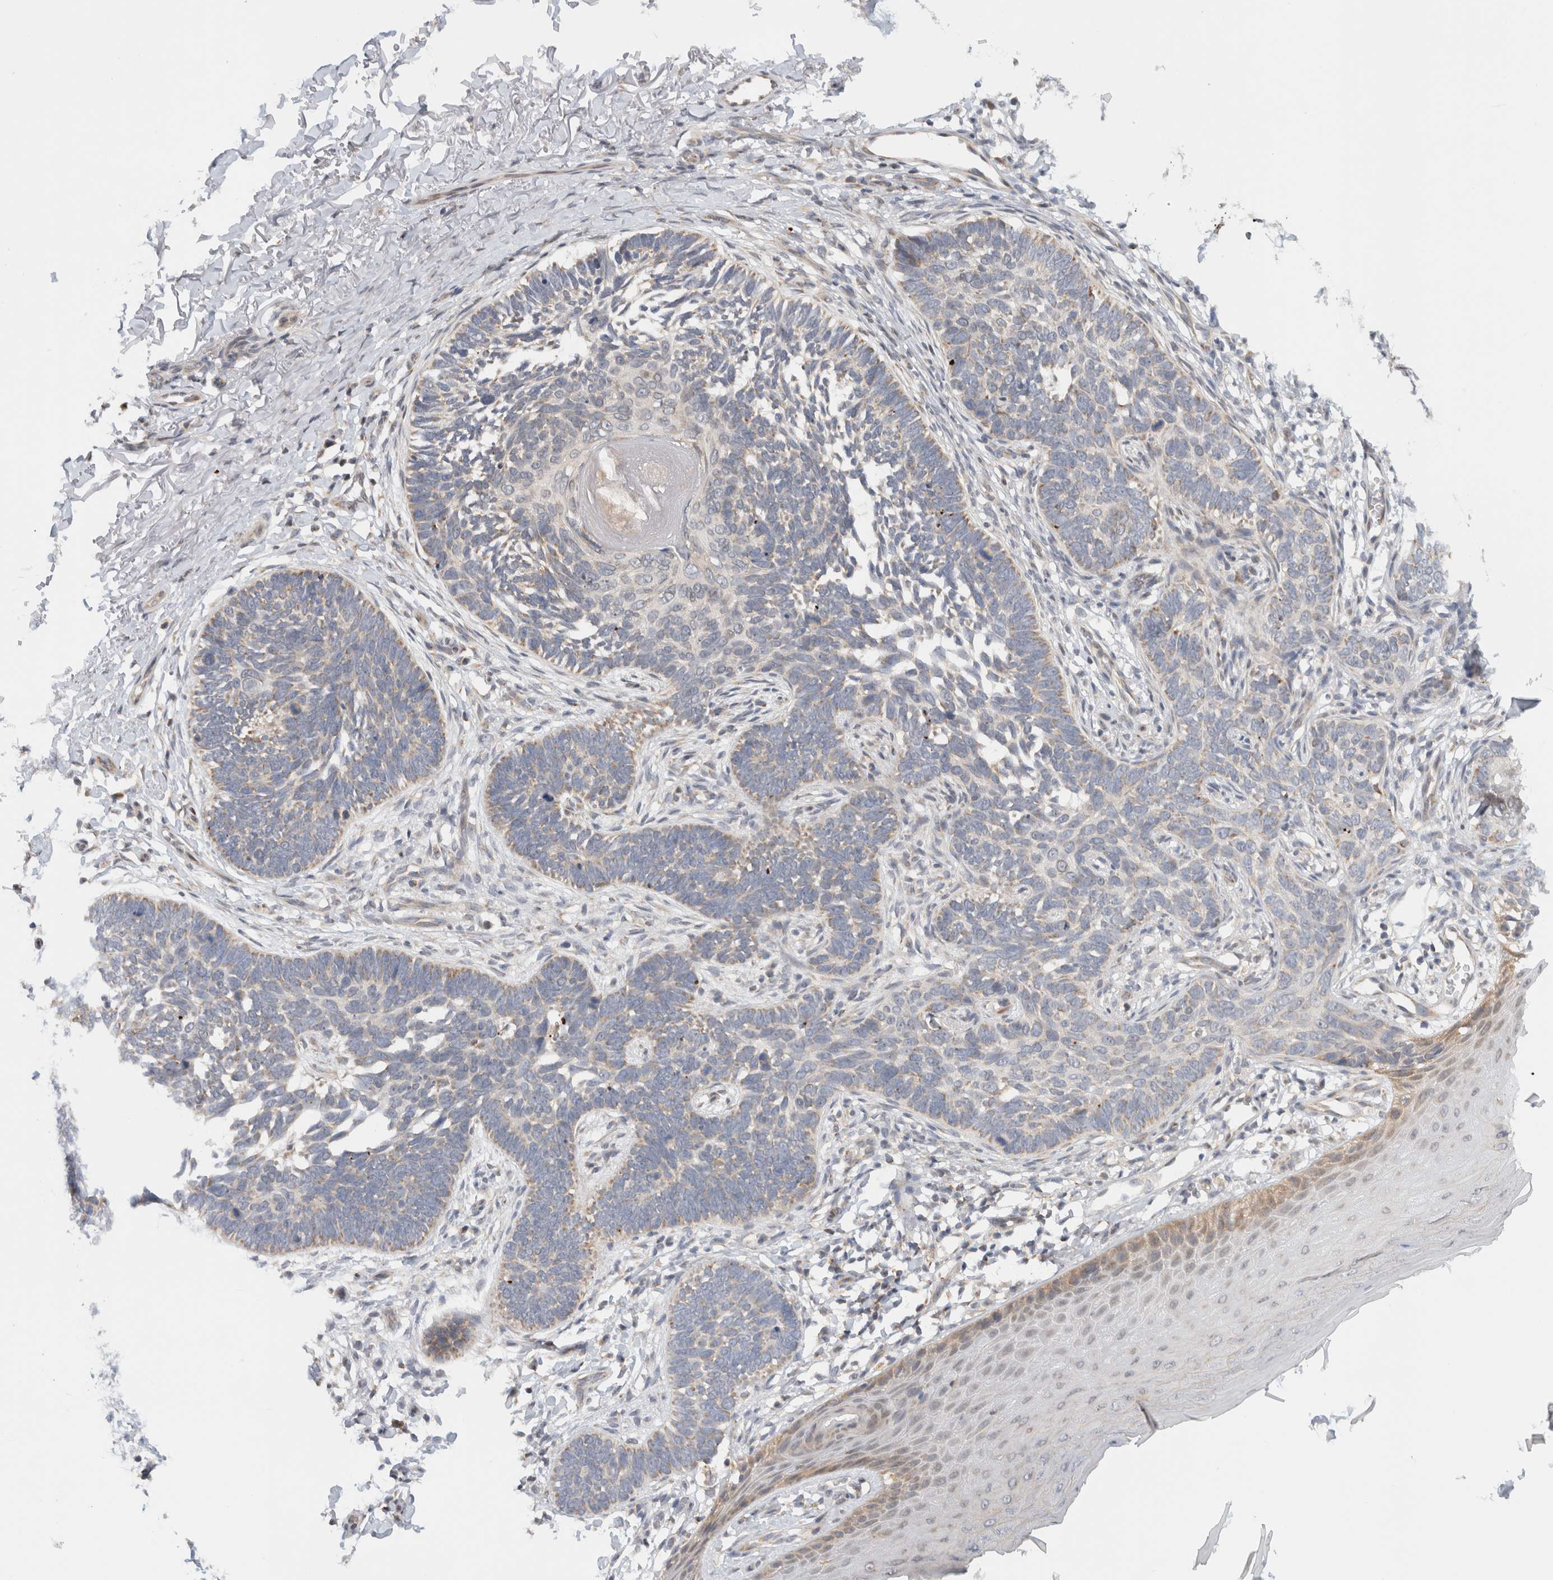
{"staining": {"intensity": "weak", "quantity": "25%-75%", "location": "cytoplasmic/membranous"}, "tissue": "skin cancer", "cell_type": "Tumor cells", "image_type": "cancer", "snomed": [{"axis": "morphology", "description": "Normal tissue, NOS"}, {"axis": "morphology", "description": "Basal cell carcinoma"}, {"axis": "topography", "description": "Skin"}], "caption": "Immunohistochemical staining of human basal cell carcinoma (skin) shows low levels of weak cytoplasmic/membranous protein expression in approximately 25%-75% of tumor cells.", "gene": "CMC2", "patient": {"sex": "male", "age": 77}}